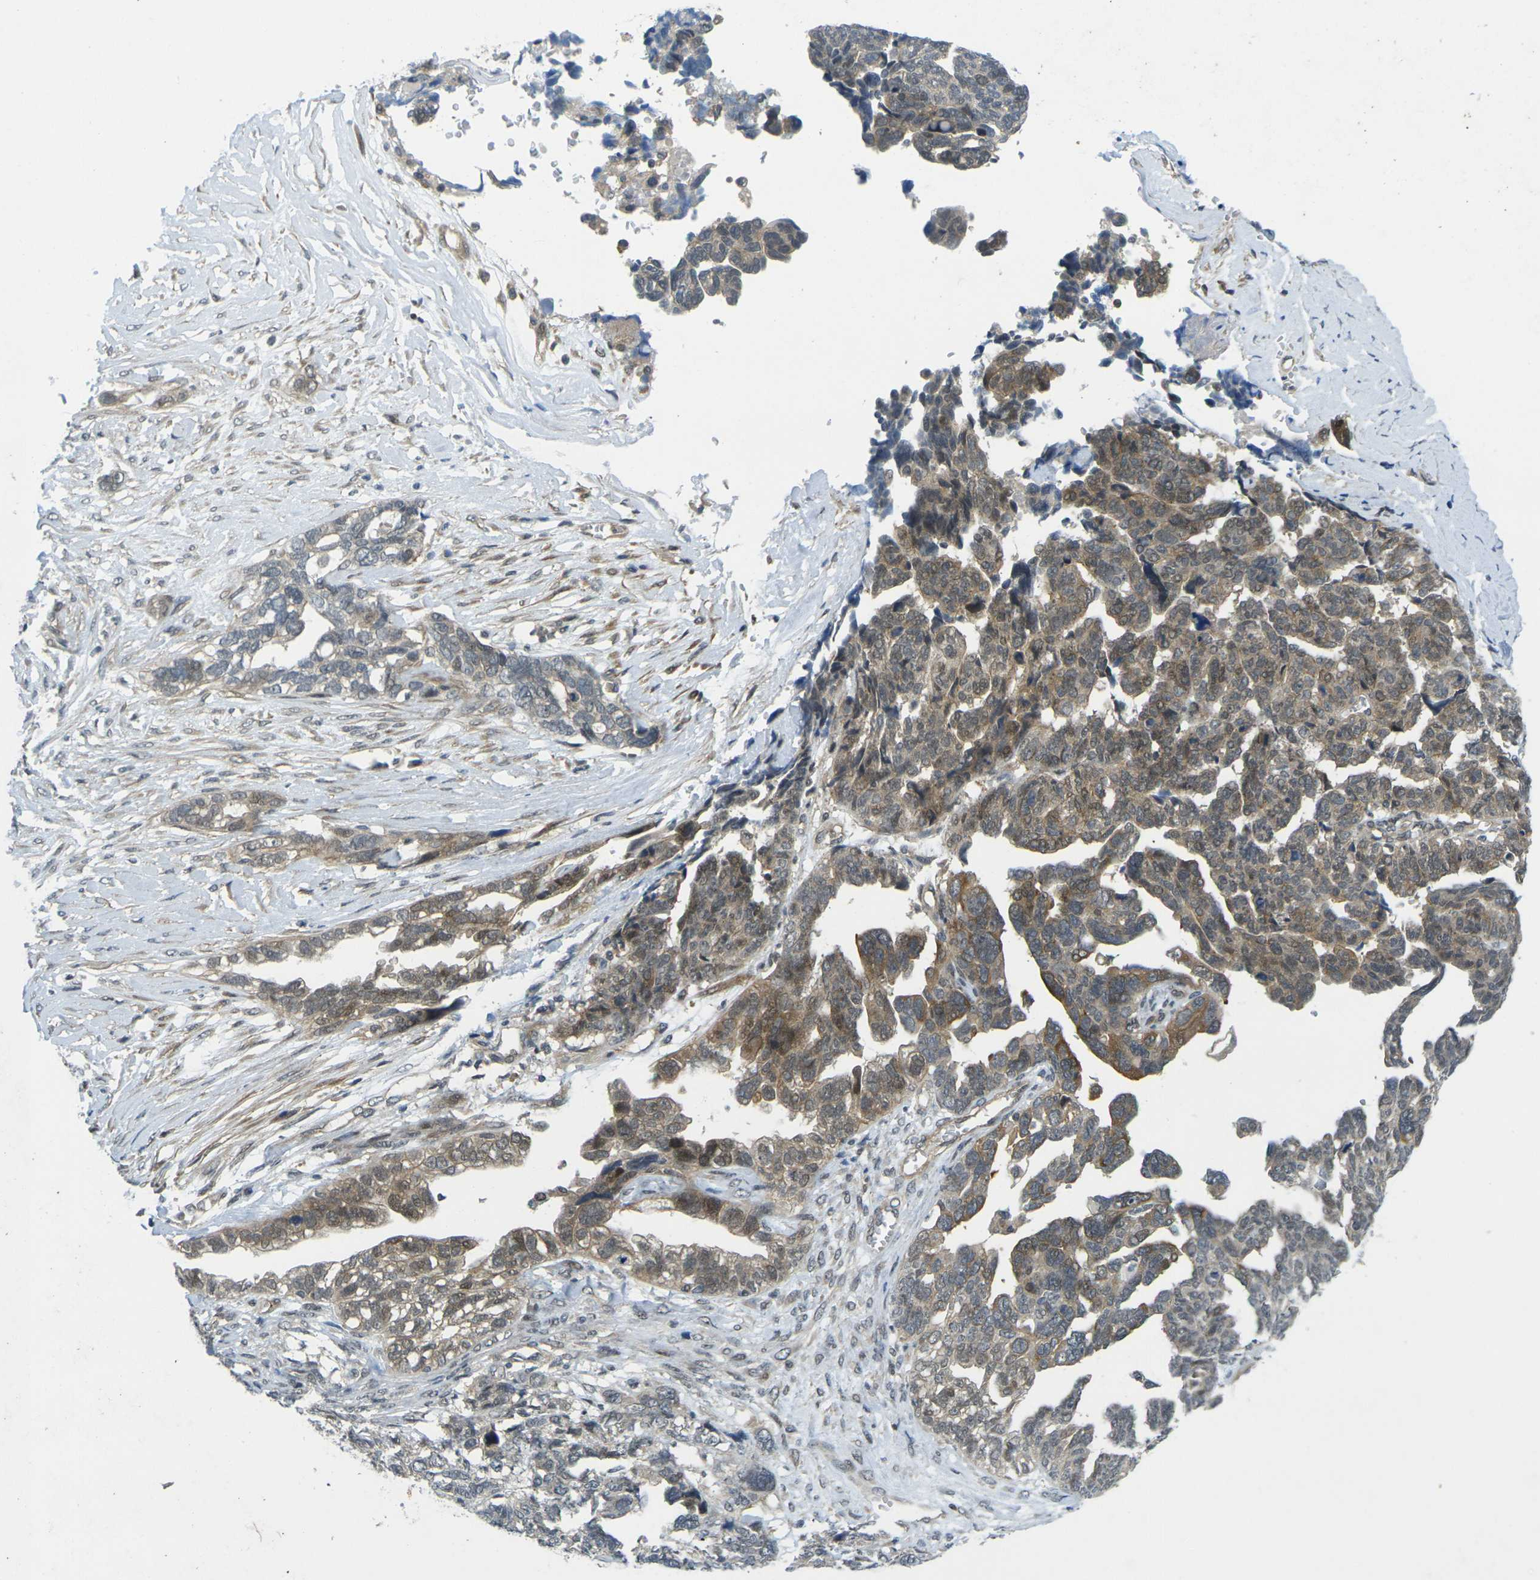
{"staining": {"intensity": "moderate", "quantity": "25%-75%", "location": "cytoplasmic/membranous,nuclear"}, "tissue": "ovarian cancer", "cell_type": "Tumor cells", "image_type": "cancer", "snomed": [{"axis": "morphology", "description": "Cystadenocarcinoma, serous, NOS"}, {"axis": "topography", "description": "Ovary"}], "caption": "An image showing moderate cytoplasmic/membranous and nuclear positivity in about 25%-75% of tumor cells in ovarian cancer, as visualized by brown immunohistochemical staining.", "gene": "KCTD10", "patient": {"sex": "female", "age": 79}}